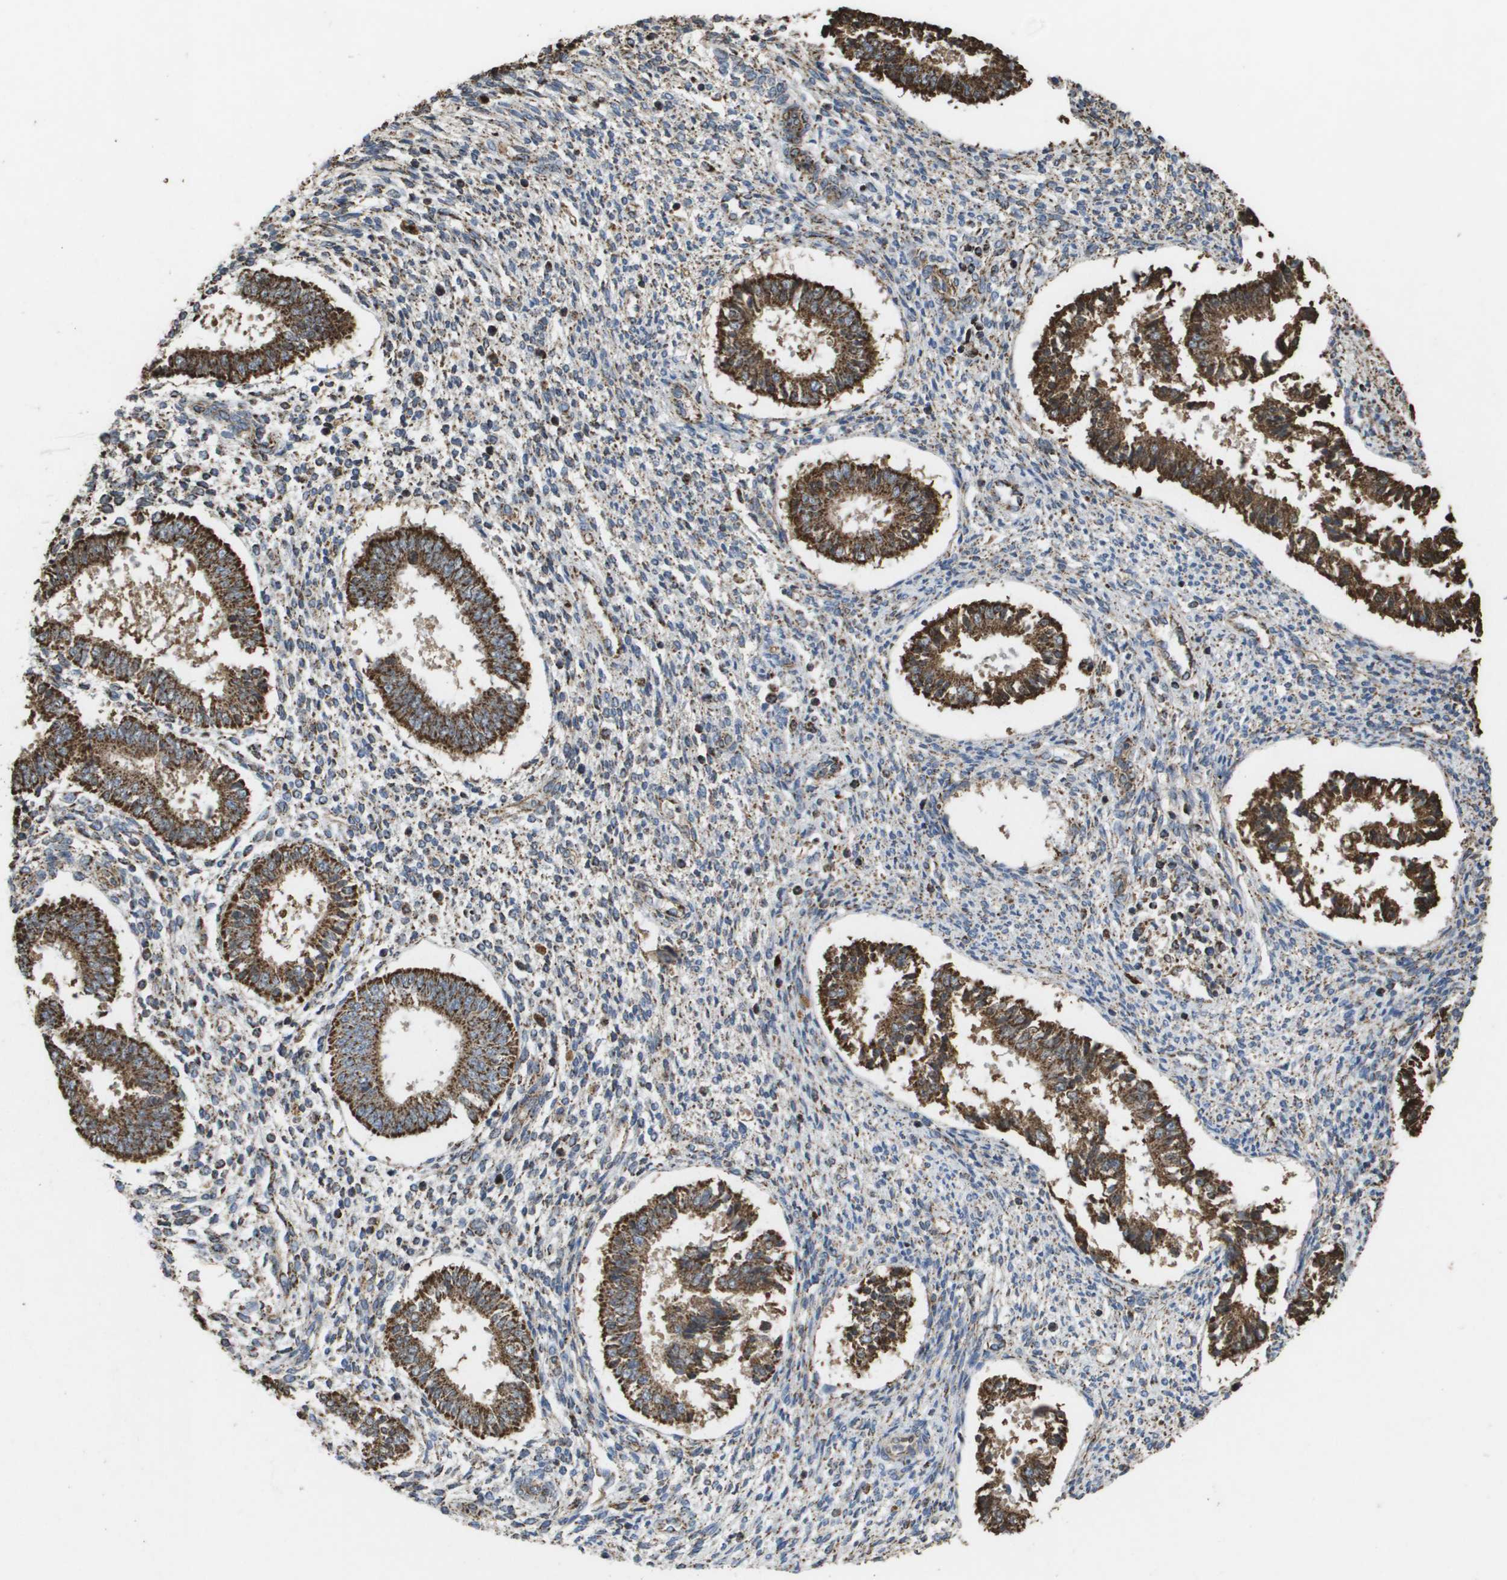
{"staining": {"intensity": "moderate", "quantity": ">75%", "location": "cytoplasmic/membranous"}, "tissue": "endometrium", "cell_type": "Cells in endometrial stroma", "image_type": "normal", "snomed": [{"axis": "morphology", "description": "Normal tissue, NOS"}, {"axis": "topography", "description": "Endometrium"}], "caption": "An immunohistochemistry (IHC) micrograph of normal tissue is shown. Protein staining in brown labels moderate cytoplasmic/membranous positivity in endometrium within cells in endometrial stroma. Nuclei are stained in blue.", "gene": "HSPE1", "patient": {"sex": "female", "age": 35}}